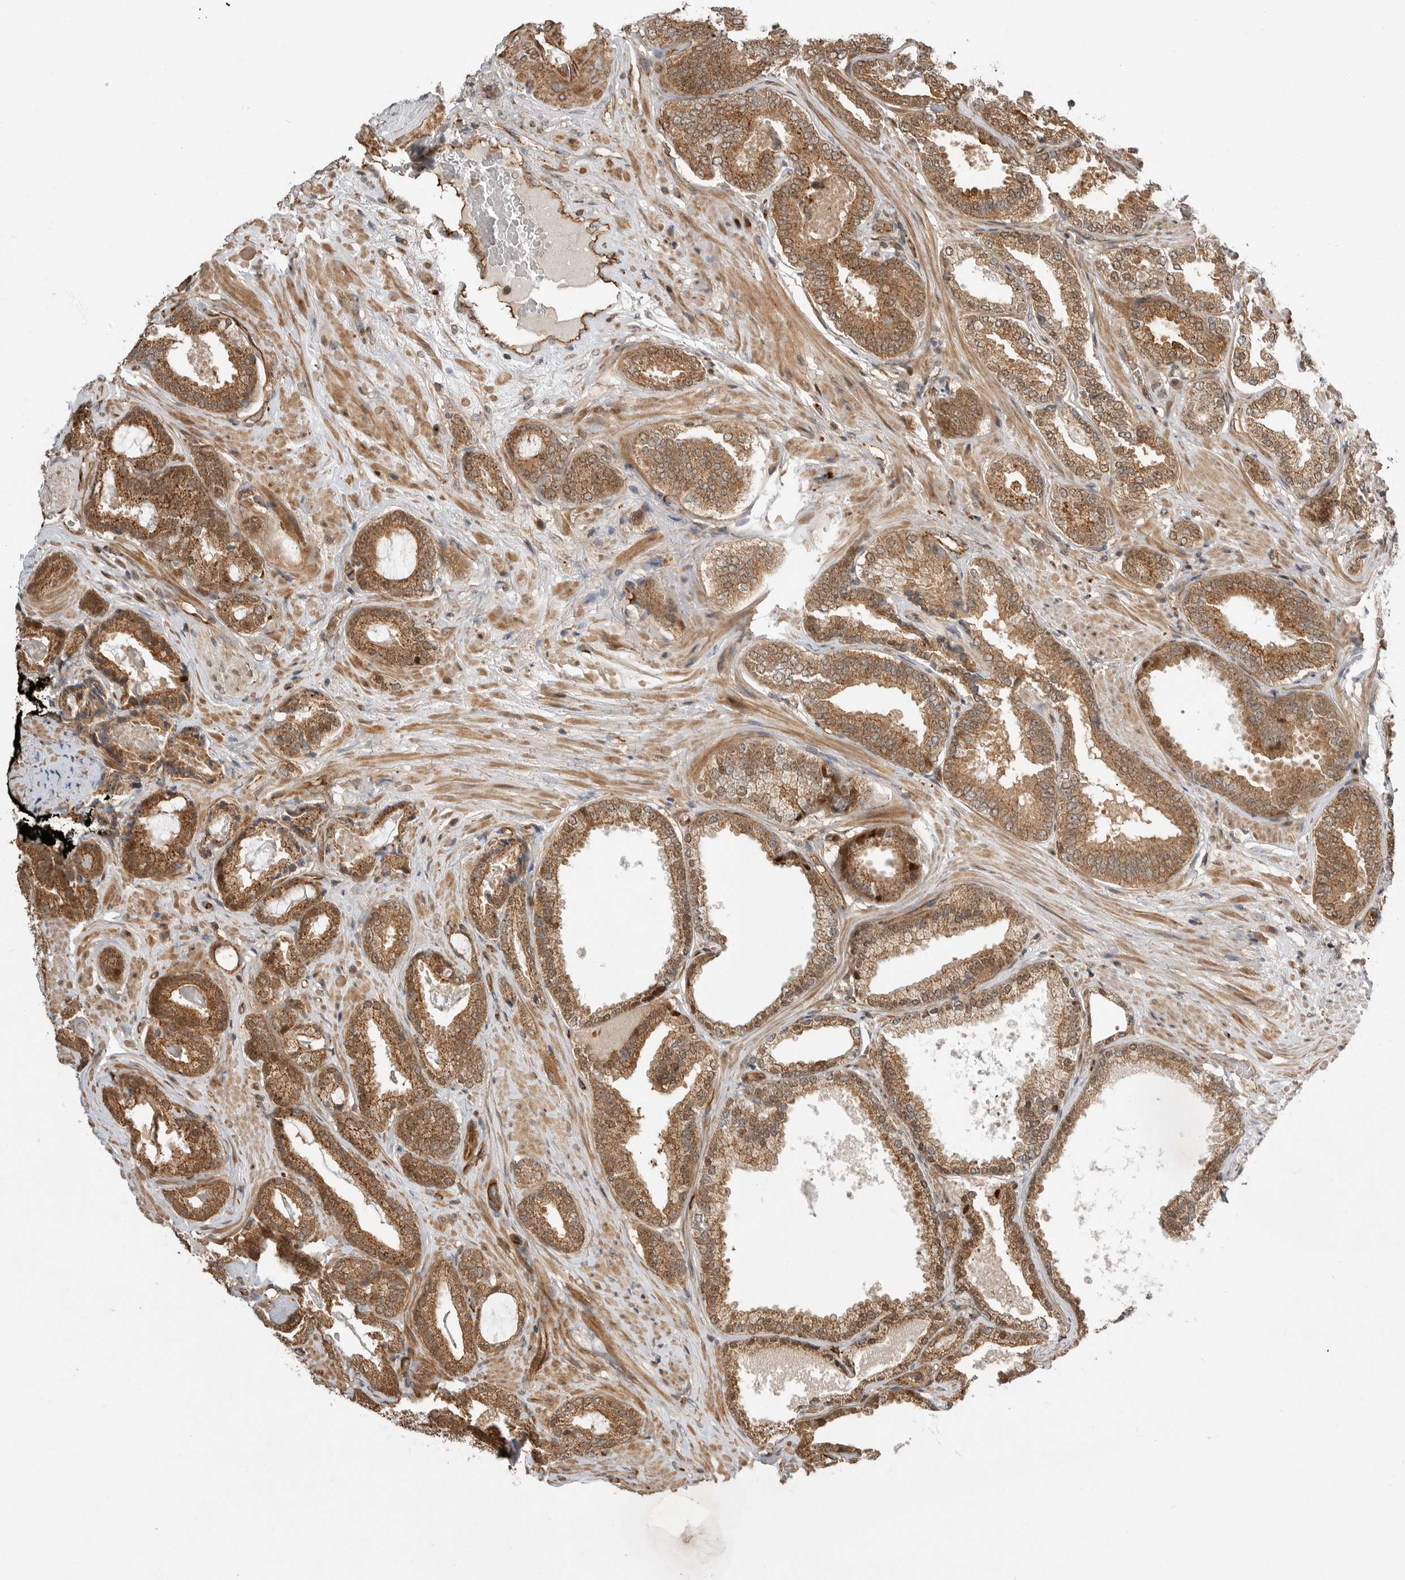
{"staining": {"intensity": "moderate", "quantity": ">75%", "location": "cytoplasmic/membranous,nuclear"}, "tissue": "prostate cancer", "cell_type": "Tumor cells", "image_type": "cancer", "snomed": [{"axis": "morphology", "description": "Adenocarcinoma, Low grade"}, {"axis": "topography", "description": "Prostate"}], "caption": "This is a micrograph of immunohistochemistry staining of prostate cancer, which shows moderate staining in the cytoplasmic/membranous and nuclear of tumor cells.", "gene": "STRAP", "patient": {"sex": "male", "age": 71}}